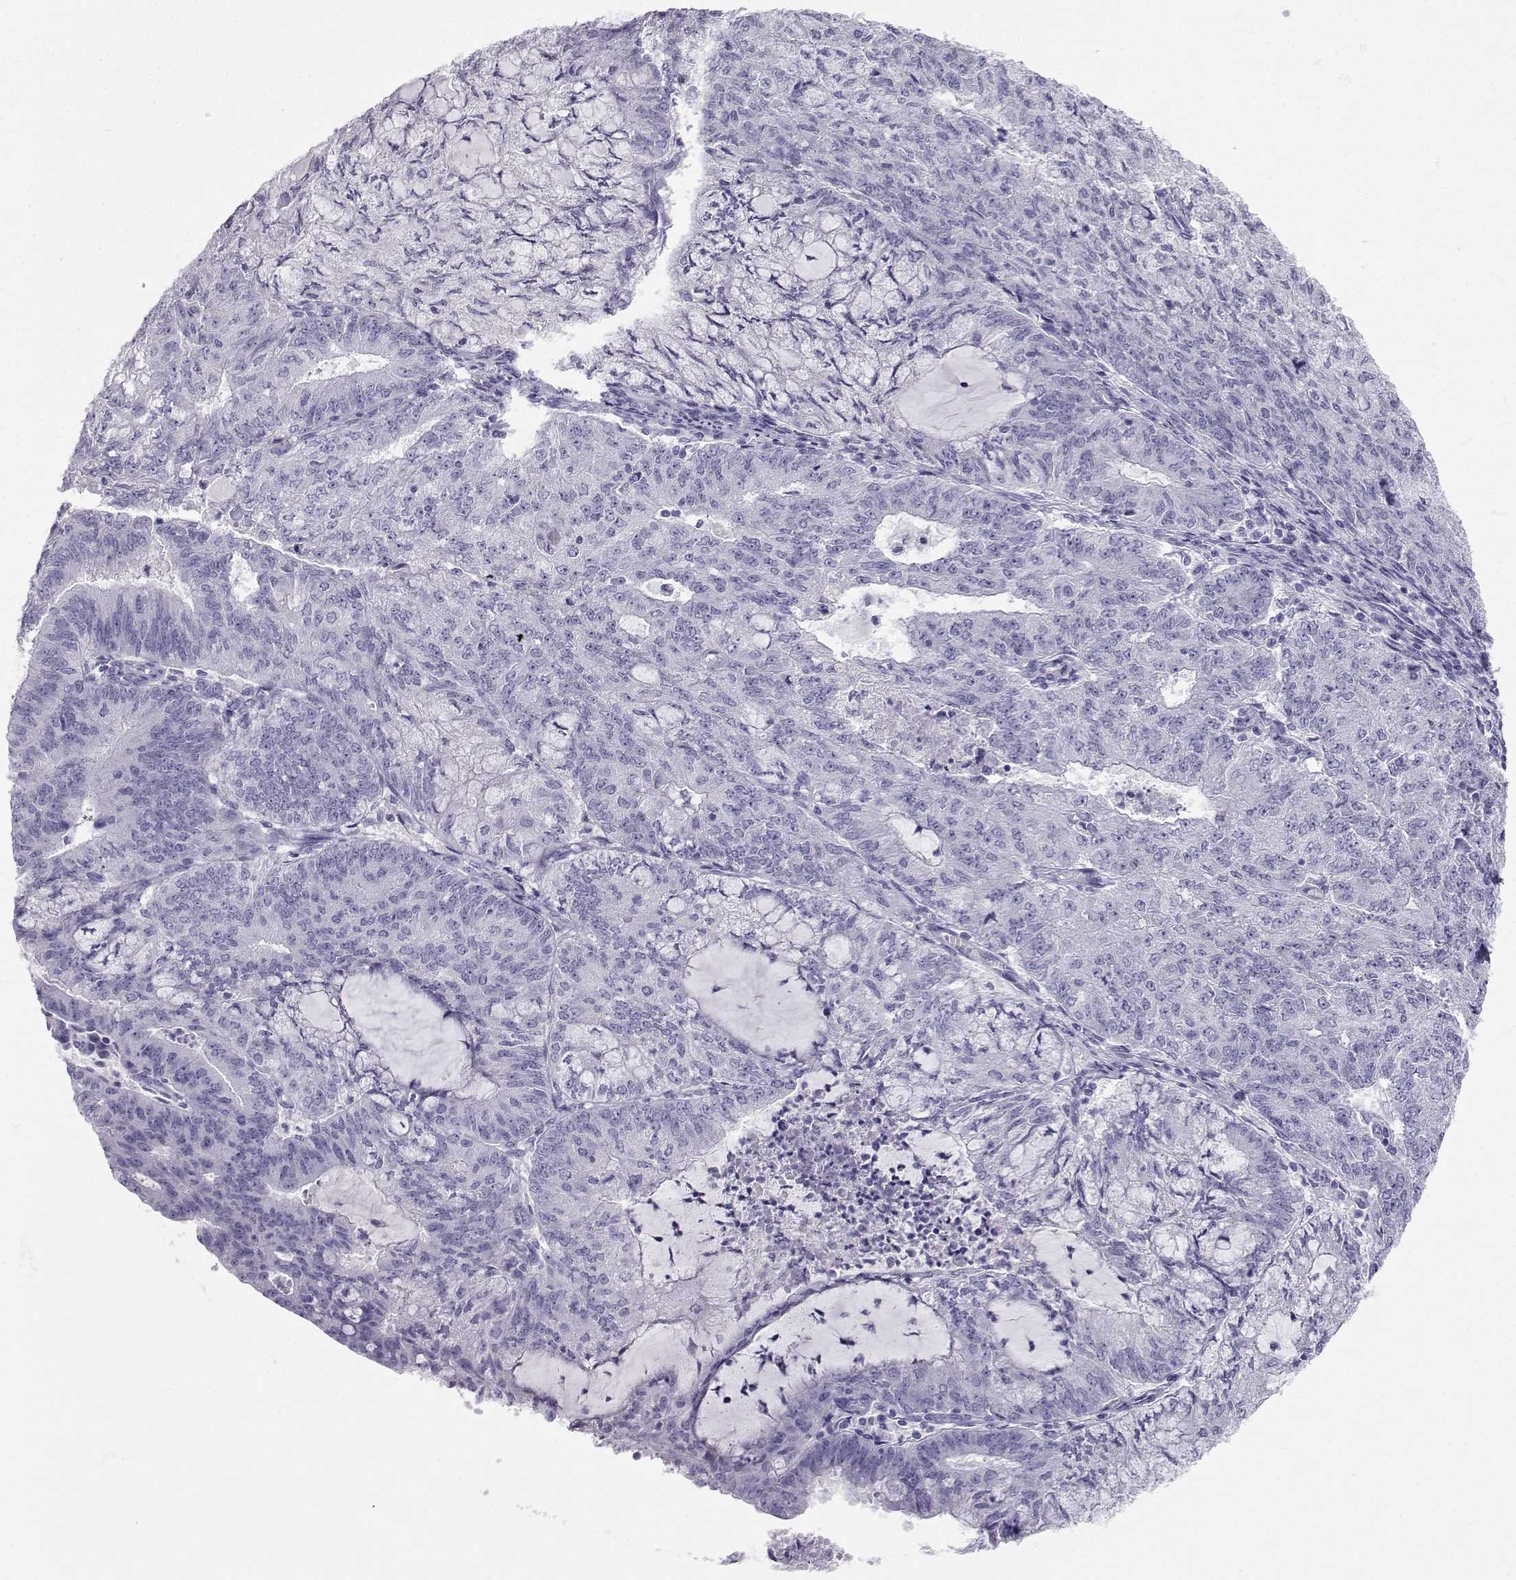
{"staining": {"intensity": "negative", "quantity": "none", "location": "none"}, "tissue": "endometrial cancer", "cell_type": "Tumor cells", "image_type": "cancer", "snomed": [{"axis": "morphology", "description": "Adenocarcinoma, NOS"}, {"axis": "topography", "description": "Endometrium"}], "caption": "Immunohistochemical staining of human adenocarcinoma (endometrial) reveals no significant expression in tumor cells.", "gene": "SLC6A3", "patient": {"sex": "female", "age": 82}}